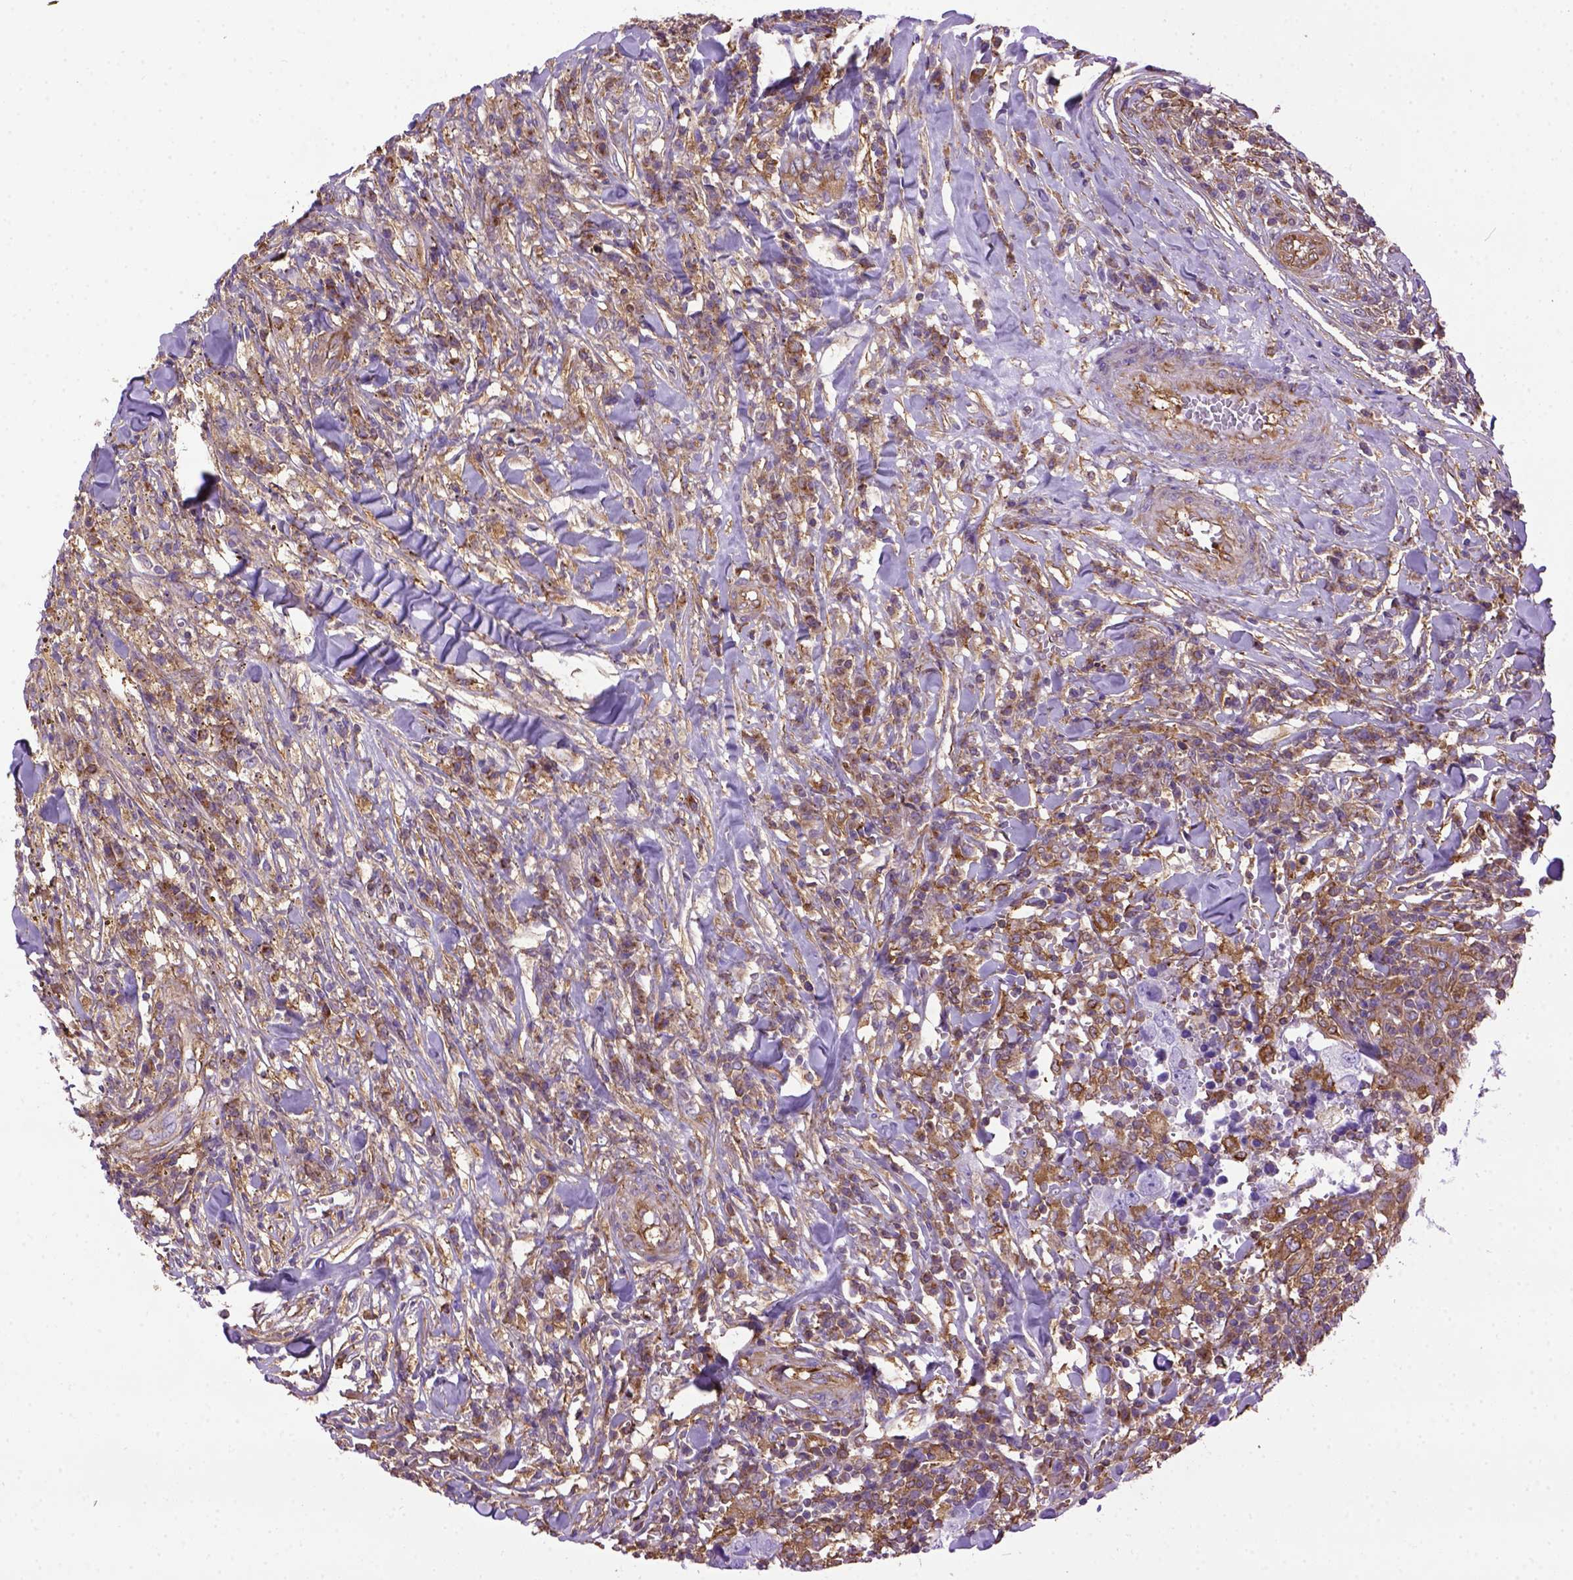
{"staining": {"intensity": "negative", "quantity": "none", "location": "none"}, "tissue": "breast cancer", "cell_type": "Tumor cells", "image_type": "cancer", "snomed": [{"axis": "morphology", "description": "Duct carcinoma"}, {"axis": "topography", "description": "Breast"}], "caption": "The immunohistochemistry (IHC) photomicrograph has no significant expression in tumor cells of breast cancer (invasive ductal carcinoma) tissue. (DAB (3,3'-diaminobenzidine) immunohistochemistry with hematoxylin counter stain).", "gene": "MVP", "patient": {"sex": "female", "age": 30}}